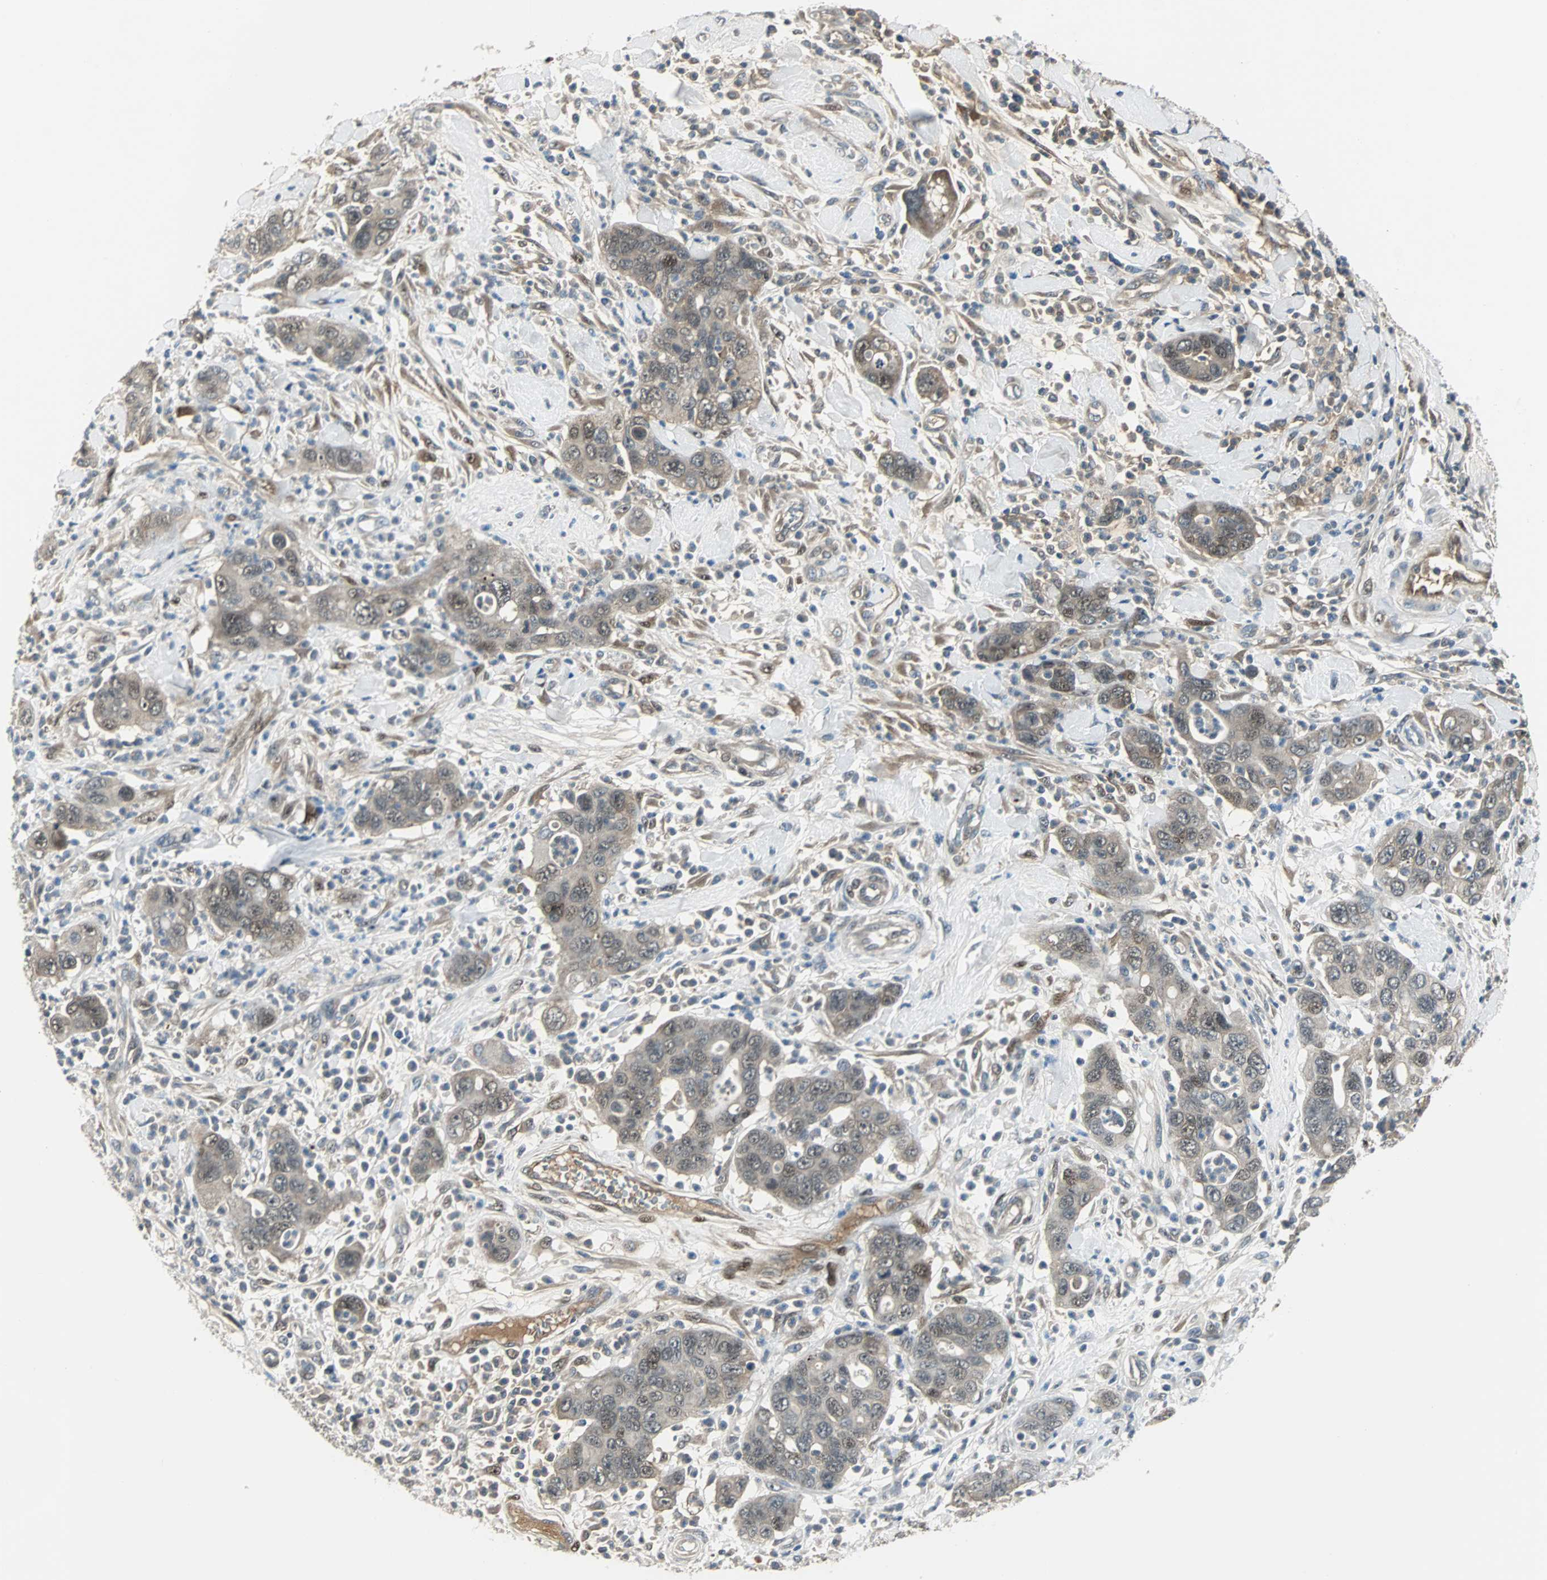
{"staining": {"intensity": "moderate", "quantity": "25%-75%", "location": "cytoplasmic/membranous,nuclear"}, "tissue": "pancreatic cancer", "cell_type": "Tumor cells", "image_type": "cancer", "snomed": [{"axis": "morphology", "description": "Adenocarcinoma, NOS"}, {"axis": "topography", "description": "Pancreas"}], "caption": "This histopathology image demonstrates pancreatic adenocarcinoma stained with immunohistochemistry (IHC) to label a protein in brown. The cytoplasmic/membranous and nuclear of tumor cells show moderate positivity for the protein. Nuclei are counter-stained blue.", "gene": "FHL2", "patient": {"sex": "female", "age": 71}}